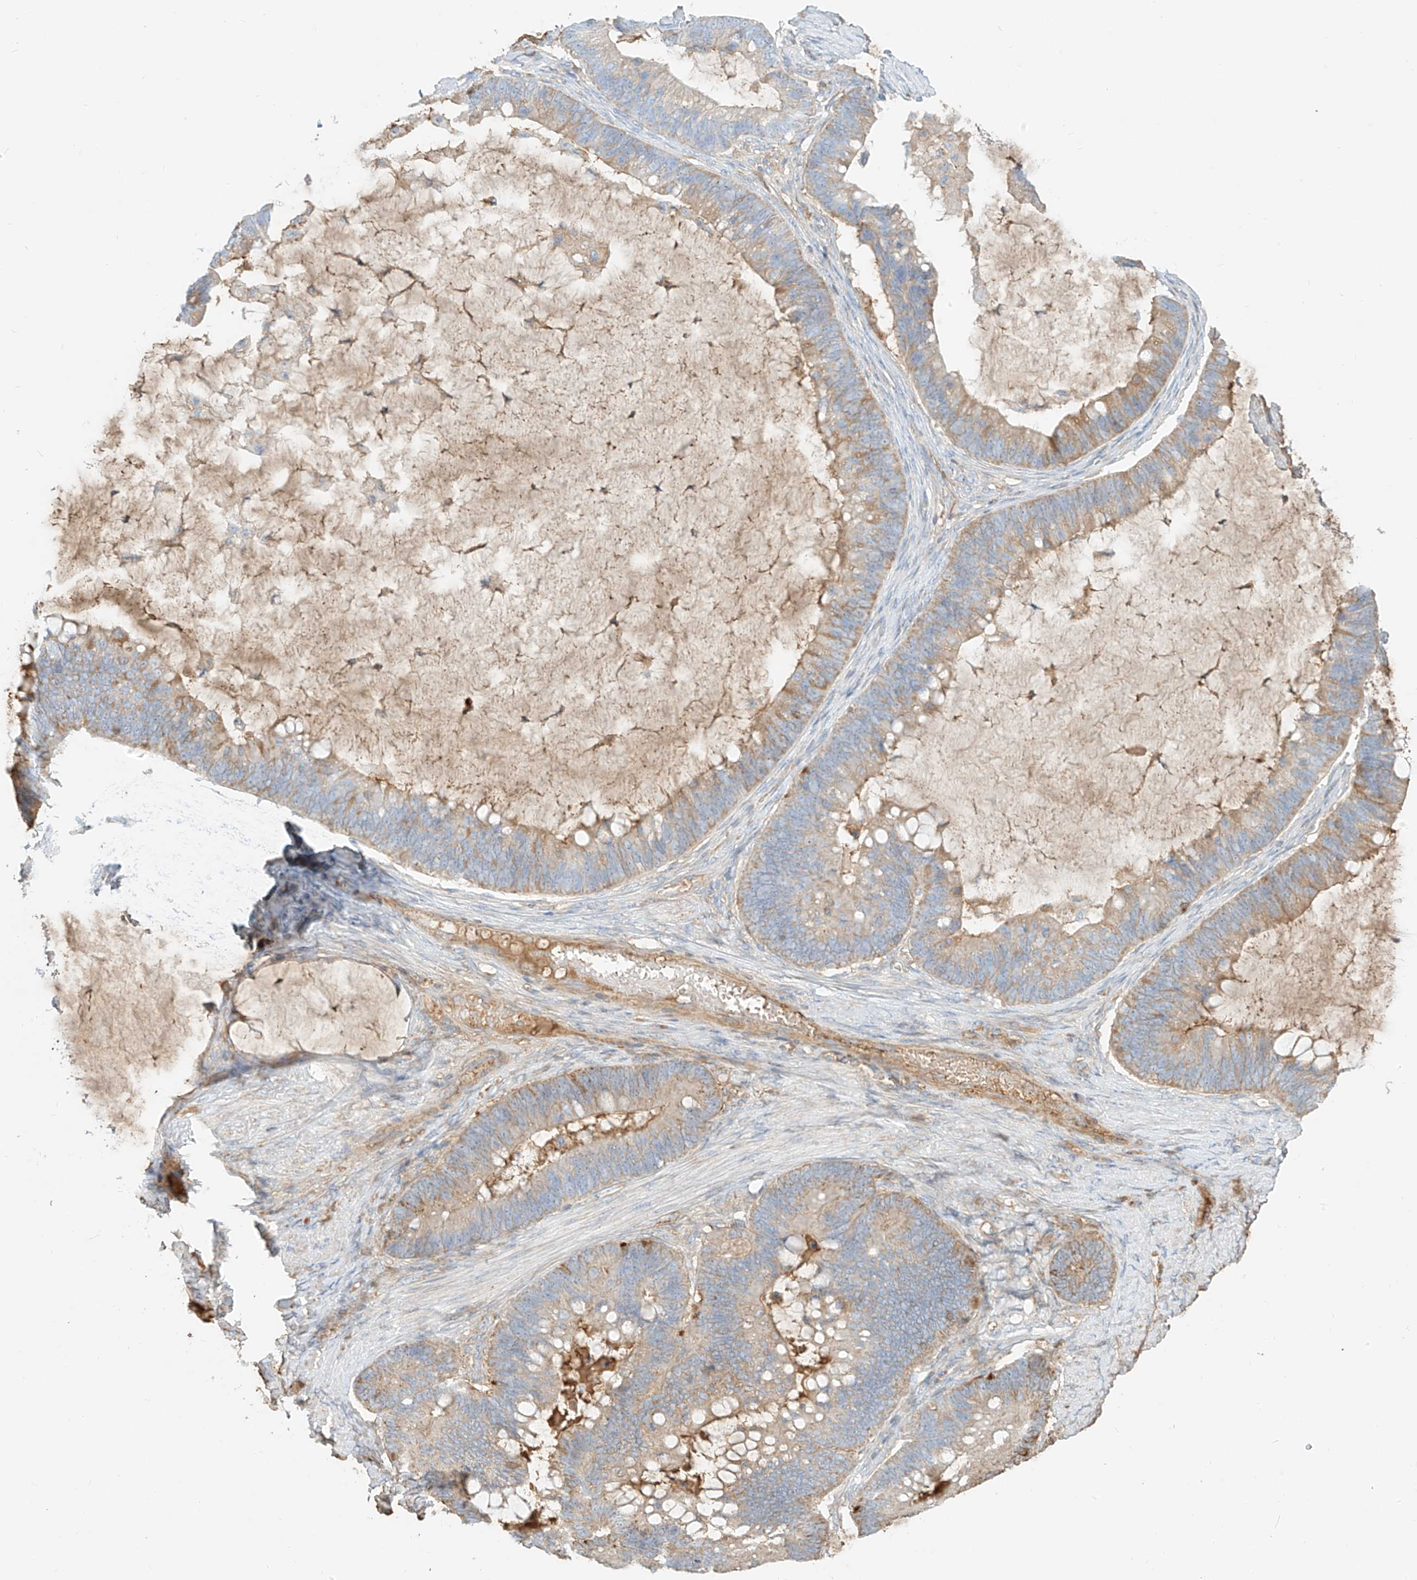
{"staining": {"intensity": "moderate", "quantity": "25%-75%", "location": "cytoplasmic/membranous"}, "tissue": "ovarian cancer", "cell_type": "Tumor cells", "image_type": "cancer", "snomed": [{"axis": "morphology", "description": "Cystadenocarcinoma, mucinous, NOS"}, {"axis": "topography", "description": "Ovary"}], "caption": "Immunohistochemistry (IHC) of mucinous cystadenocarcinoma (ovarian) demonstrates medium levels of moderate cytoplasmic/membranous expression in about 25%-75% of tumor cells.", "gene": "OCSTAMP", "patient": {"sex": "female", "age": 61}}